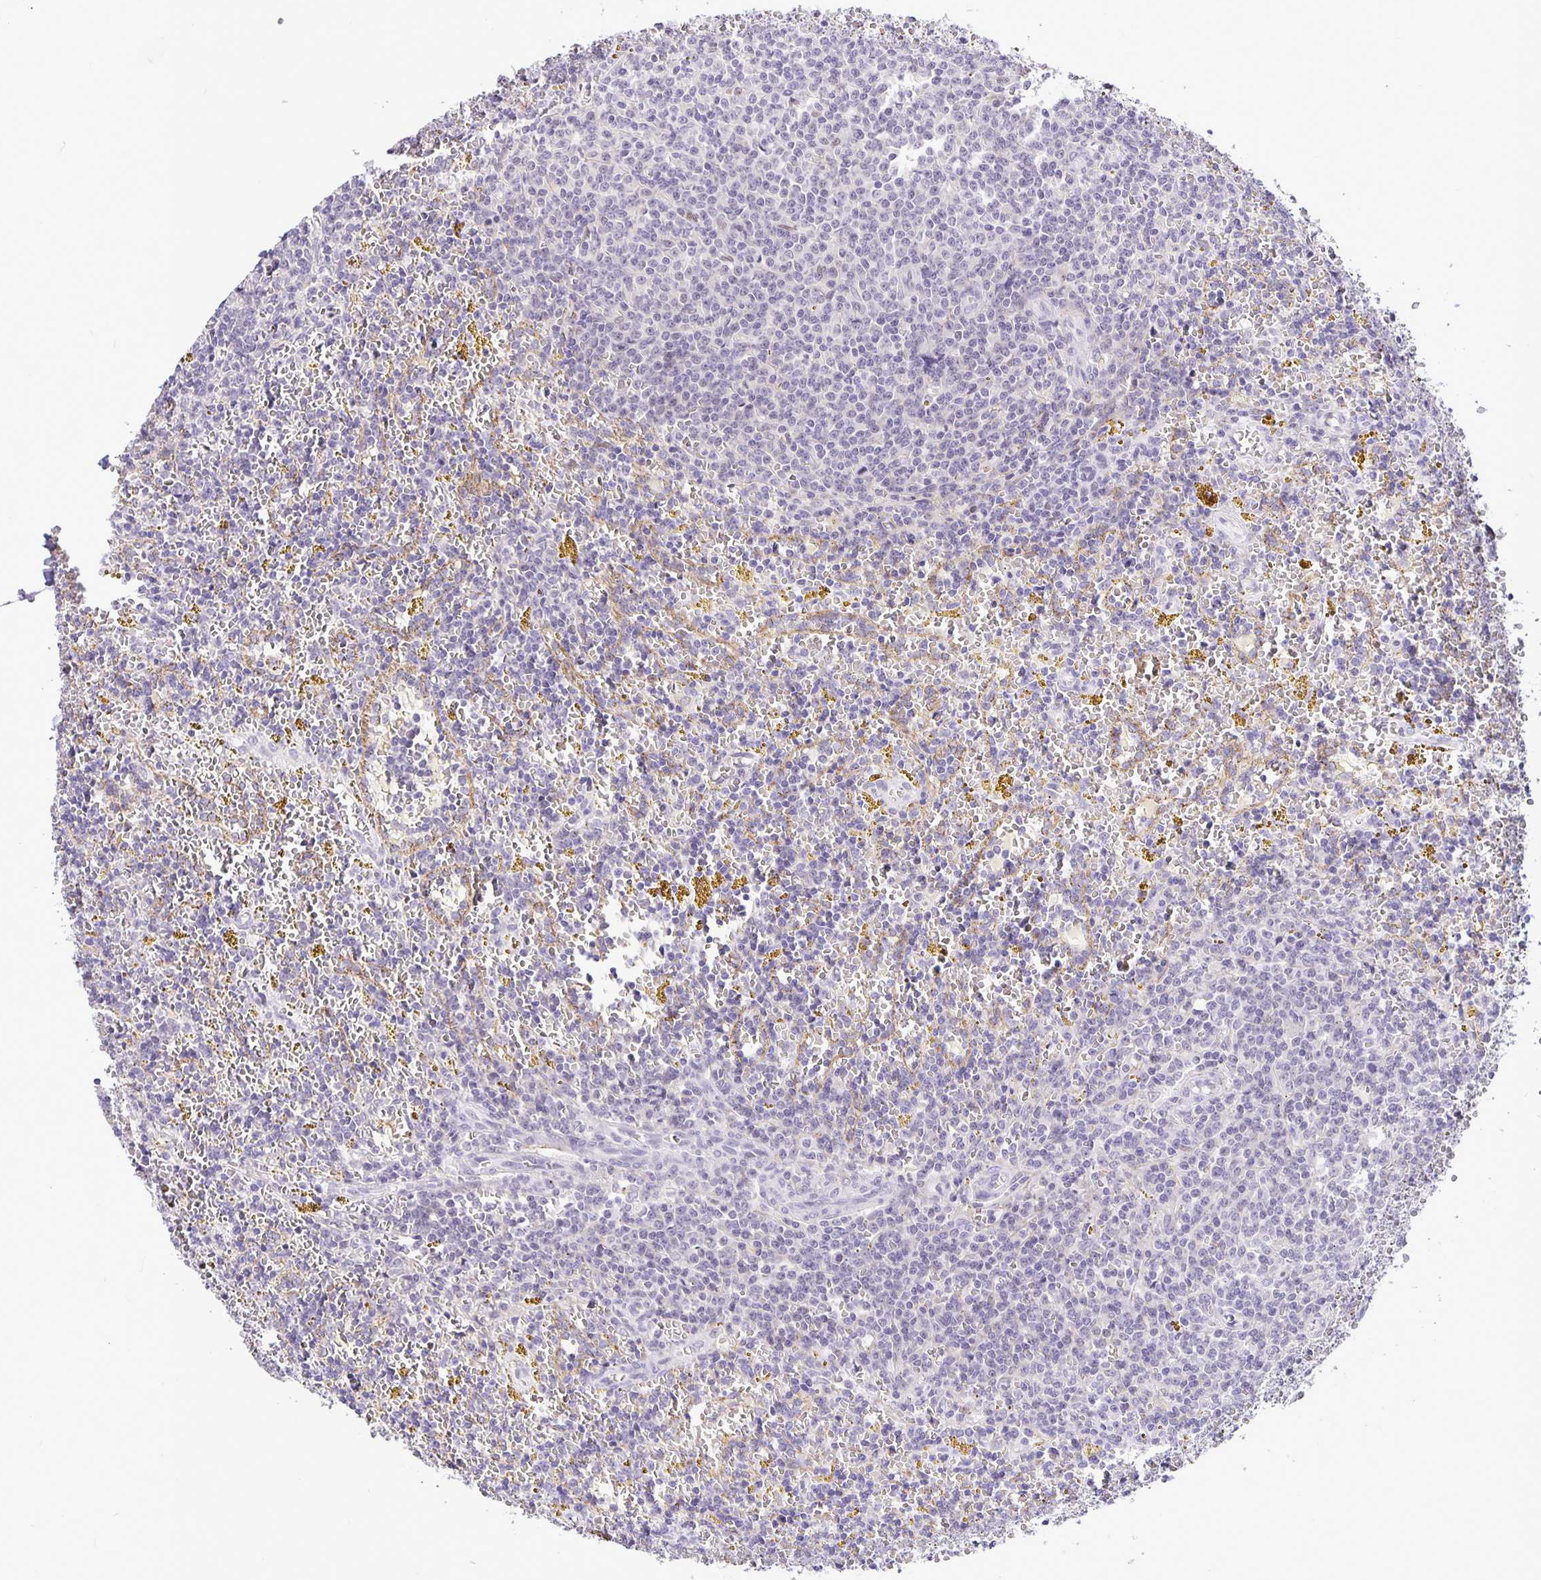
{"staining": {"intensity": "negative", "quantity": "none", "location": "none"}, "tissue": "lymphoma", "cell_type": "Tumor cells", "image_type": "cancer", "snomed": [{"axis": "morphology", "description": "Malignant lymphoma, non-Hodgkin's type, Low grade"}, {"axis": "topography", "description": "Spleen"}, {"axis": "topography", "description": "Lymph node"}], "caption": "Lymphoma was stained to show a protein in brown. There is no significant staining in tumor cells.", "gene": "FOSL2", "patient": {"sex": "female", "age": 66}}